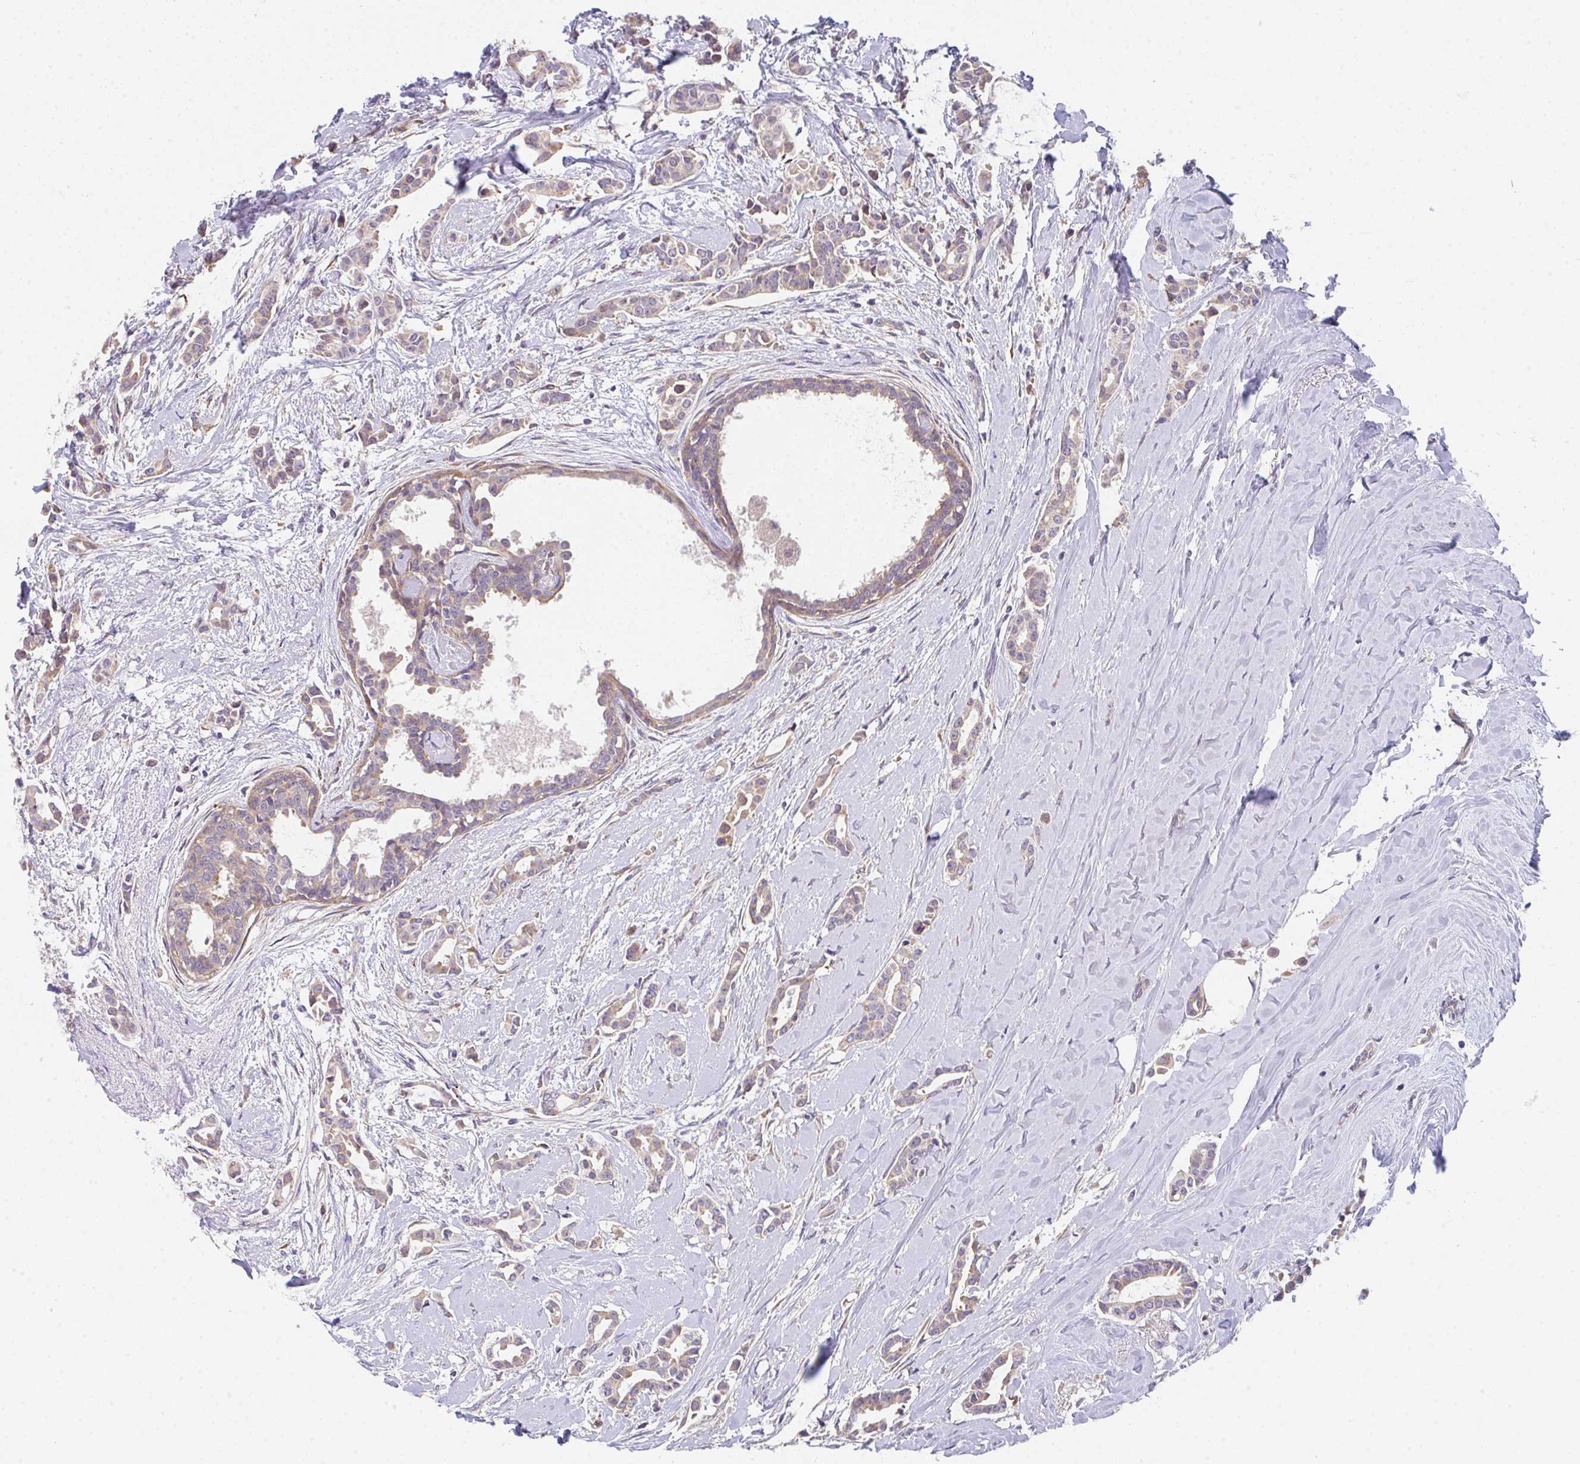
{"staining": {"intensity": "weak", "quantity": ">75%", "location": "cytoplasmic/membranous"}, "tissue": "breast cancer", "cell_type": "Tumor cells", "image_type": "cancer", "snomed": [{"axis": "morphology", "description": "Duct carcinoma"}, {"axis": "topography", "description": "Breast"}], "caption": "Breast cancer (invasive ductal carcinoma) tissue displays weak cytoplasmic/membranous positivity in approximately >75% of tumor cells (DAB IHC, brown staining for protein, blue staining for nuclei).", "gene": "TSPAN31", "patient": {"sex": "female", "age": 64}}